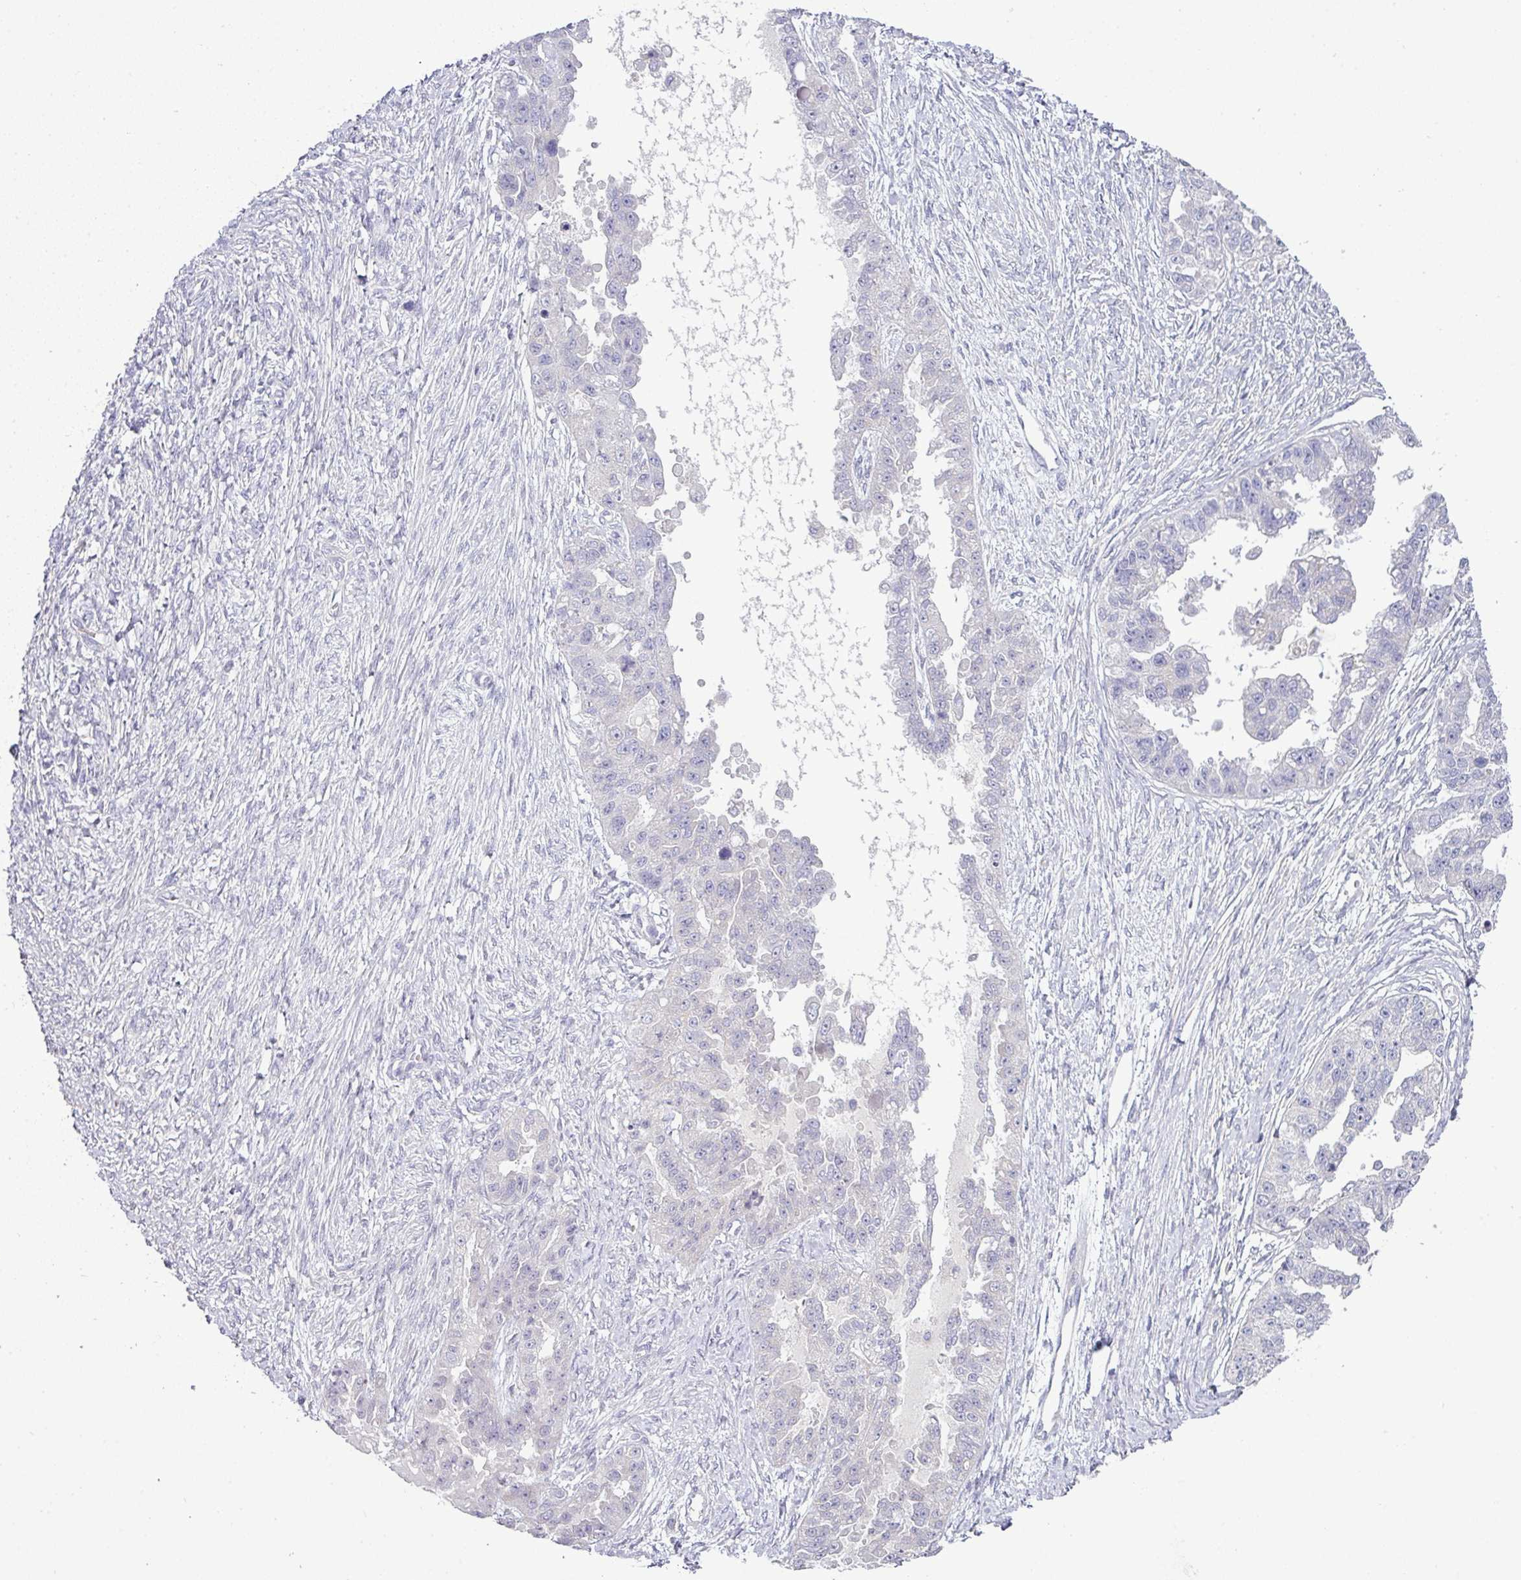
{"staining": {"intensity": "negative", "quantity": "none", "location": "none"}, "tissue": "ovarian cancer", "cell_type": "Tumor cells", "image_type": "cancer", "snomed": [{"axis": "morphology", "description": "Cystadenocarcinoma, serous, NOS"}, {"axis": "topography", "description": "Ovary"}], "caption": "DAB (3,3'-diaminobenzidine) immunohistochemical staining of human ovarian serous cystadenocarcinoma exhibits no significant positivity in tumor cells.", "gene": "HBEGF", "patient": {"sex": "female", "age": 58}}